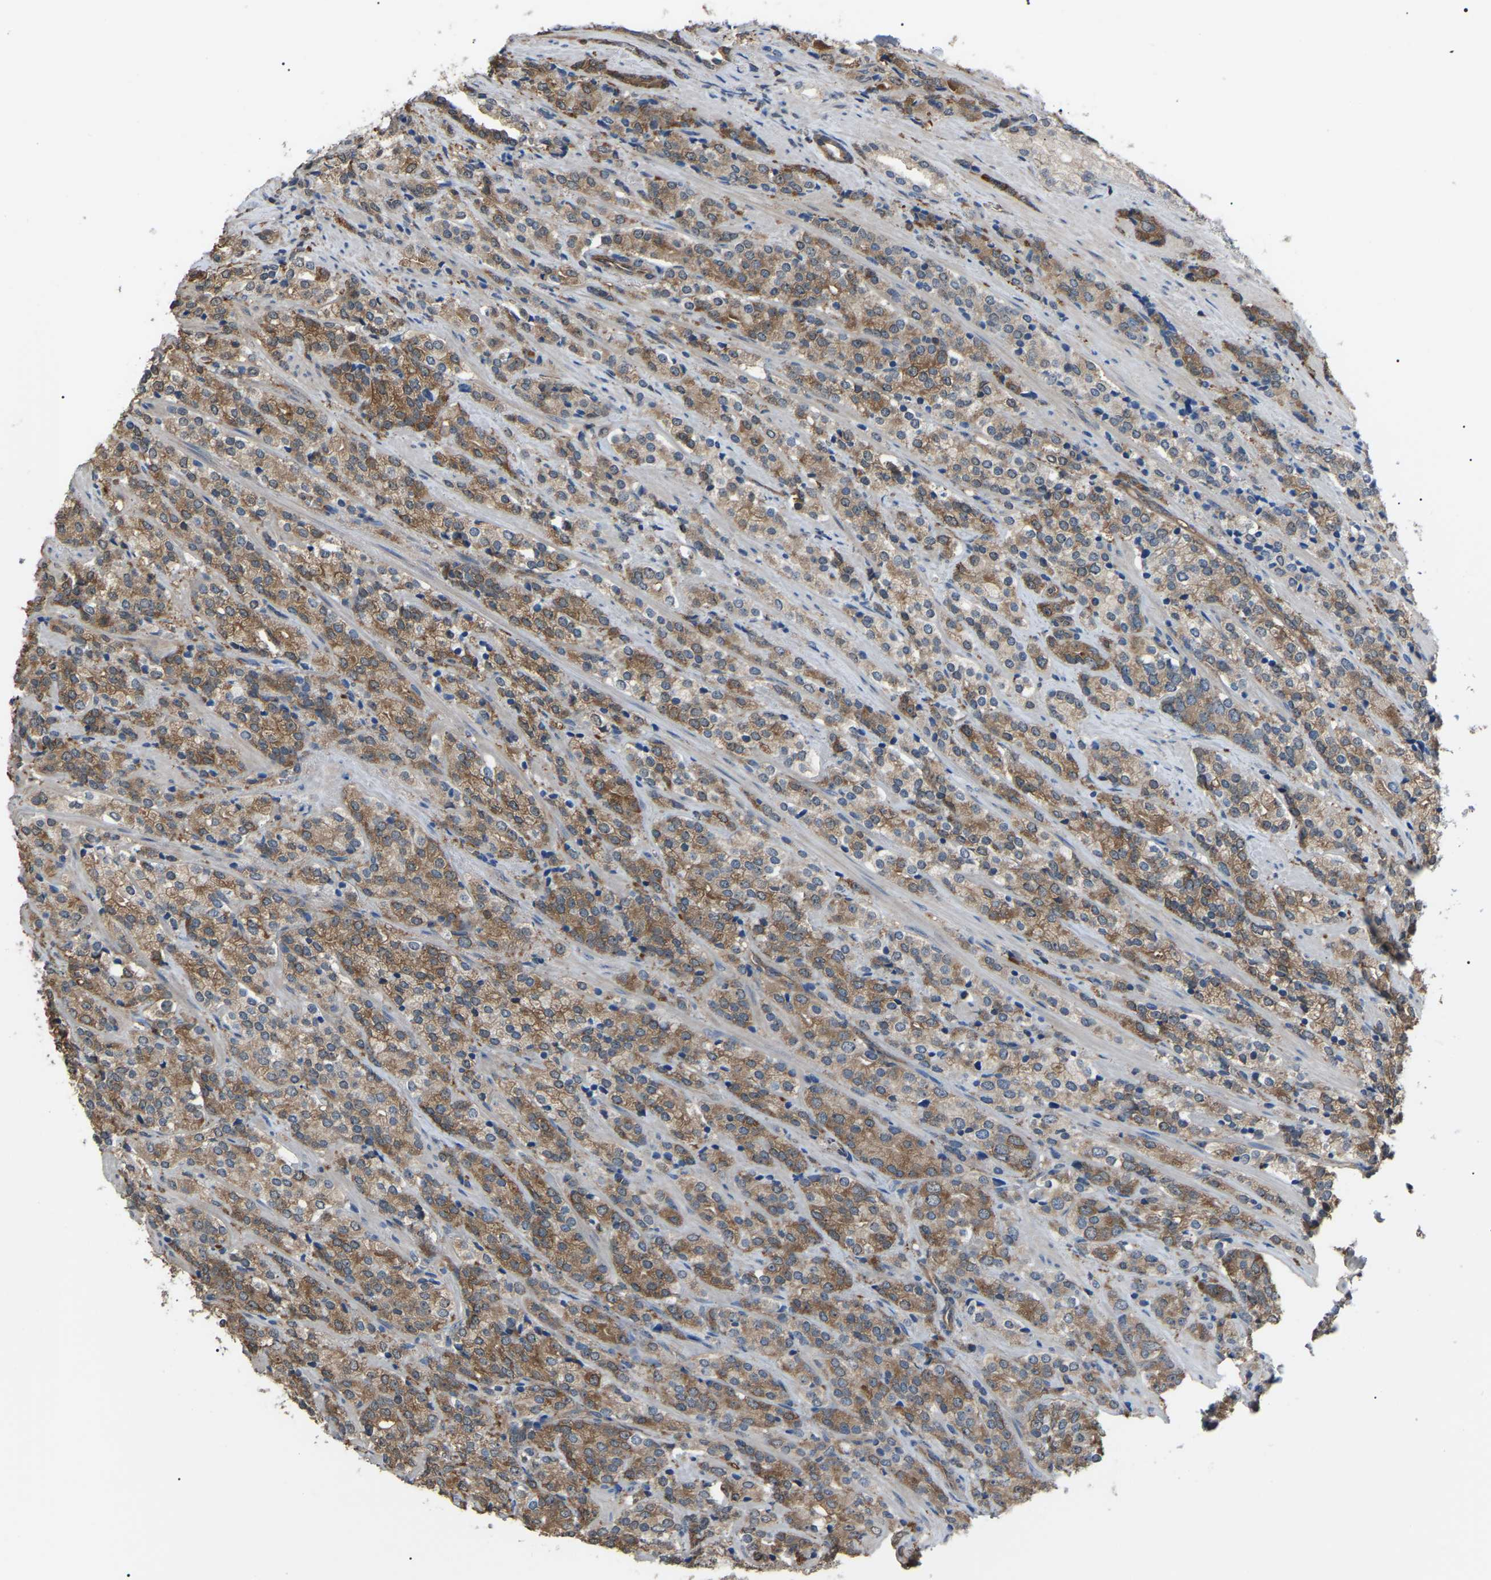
{"staining": {"intensity": "moderate", "quantity": ">75%", "location": "cytoplasmic/membranous"}, "tissue": "prostate cancer", "cell_type": "Tumor cells", "image_type": "cancer", "snomed": [{"axis": "morphology", "description": "Adenocarcinoma, High grade"}, {"axis": "topography", "description": "Prostate"}], "caption": "The photomicrograph shows staining of adenocarcinoma (high-grade) (prostate), revealing moderate cytoplasmic/membranous protein staining (brown color) within tumor cells.", "gene": "PDCD5", "patient": {"sex": "male", "age": 71}}